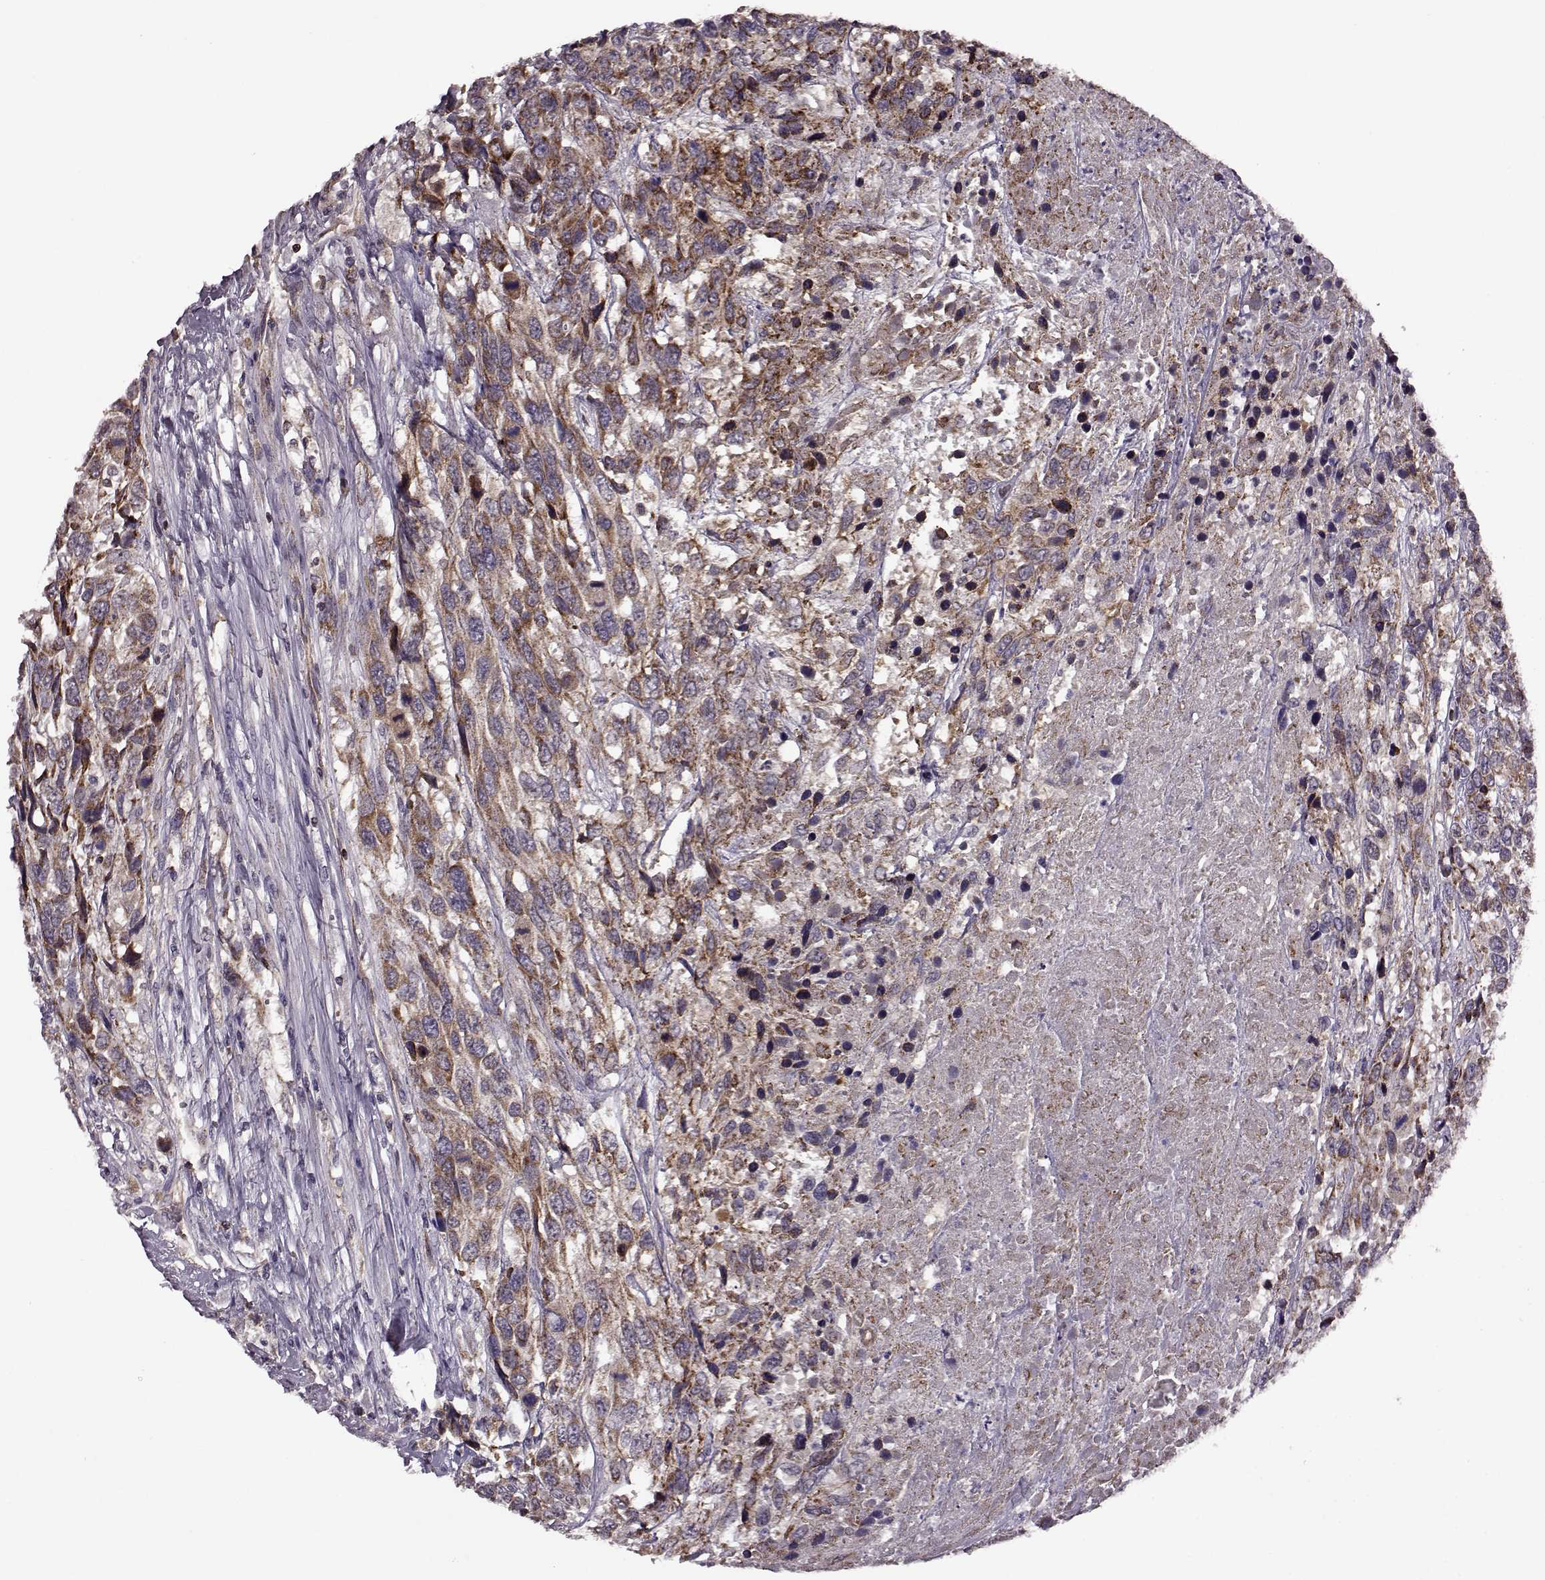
{"staining": {"intensity": "strong", "quantity": ">75%", "location": "cytoplasmic/membranous"}, "tissue": "urothelial cancer", "cell_type": "Tumor cells", "image_type": "cancer", "snomed": [{"axis": "morphology", "description": "Urothelial carcinoma, High grade"}, {"axis": "topography", "description": "Urinary bladder"}], "caption": "The histopathology image reveals a brown stain indicating the presence of a protein in the cytoplasmic/membranous of tumor cells in urothelial cancer. (brown staining indicates protein expression, while blue staining denotes nuclei).", "gene": "MTSS1", "patient": {"sex": "female", "age": 70}}